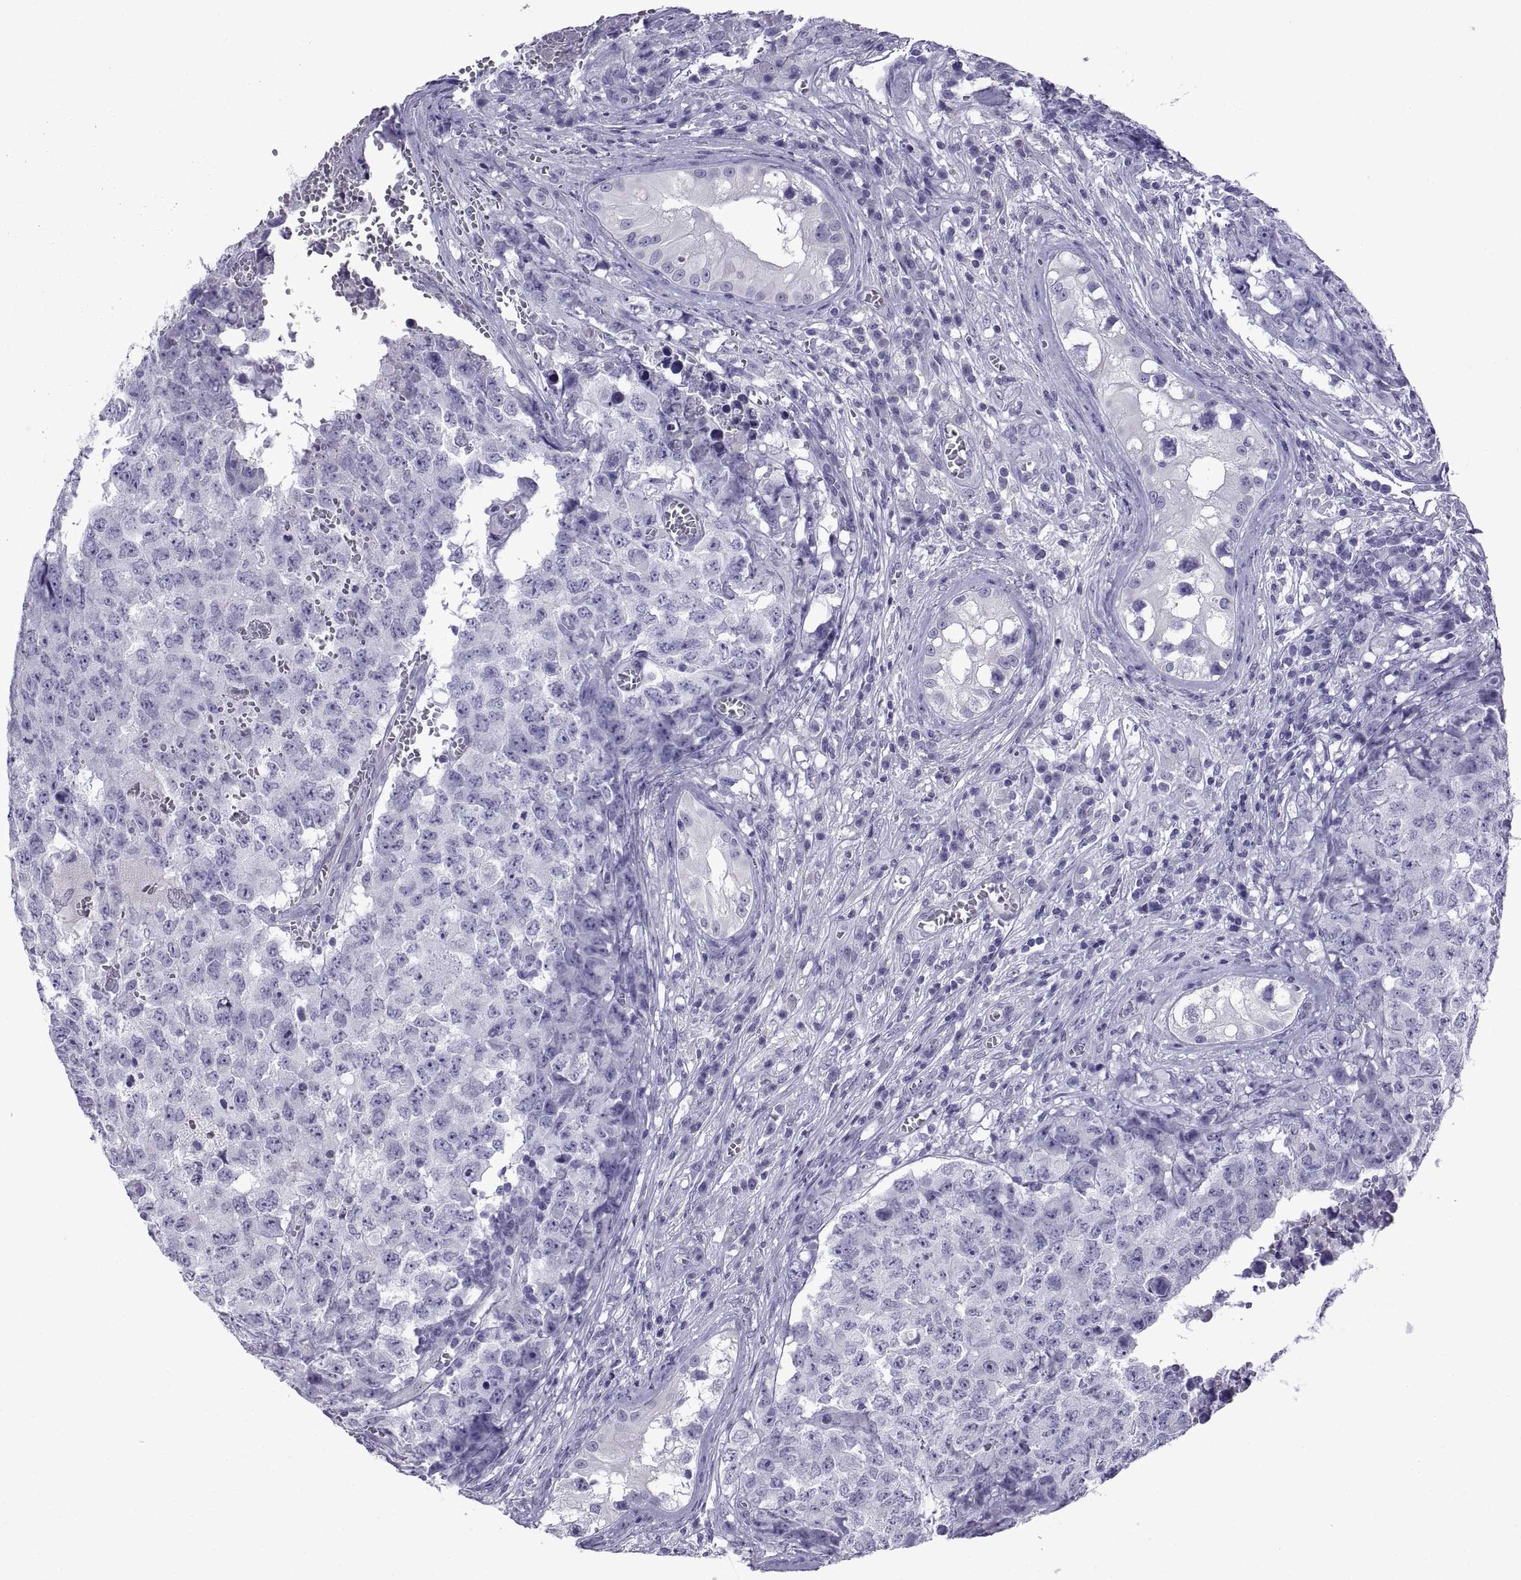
{"staining": {"intensity": "negative", "quantity": "none", "location": "none"}, "tissue": "testis cancer", "cell_type": "Tumor cells", "image_type": "cancer", "snomed": [{"axis": "morphology", "description": "Carcinoma, Embryonal, NOS"}, {"axis": "topography", "description": "Testis"}], "caption": "Immunohistochemistry (IHC) of human testis cancer (embryonal carcinoma) displays no positivity in tumor cells.", "gene": "SPDYE1", "patient": {"sex": "male", "age": 23}}